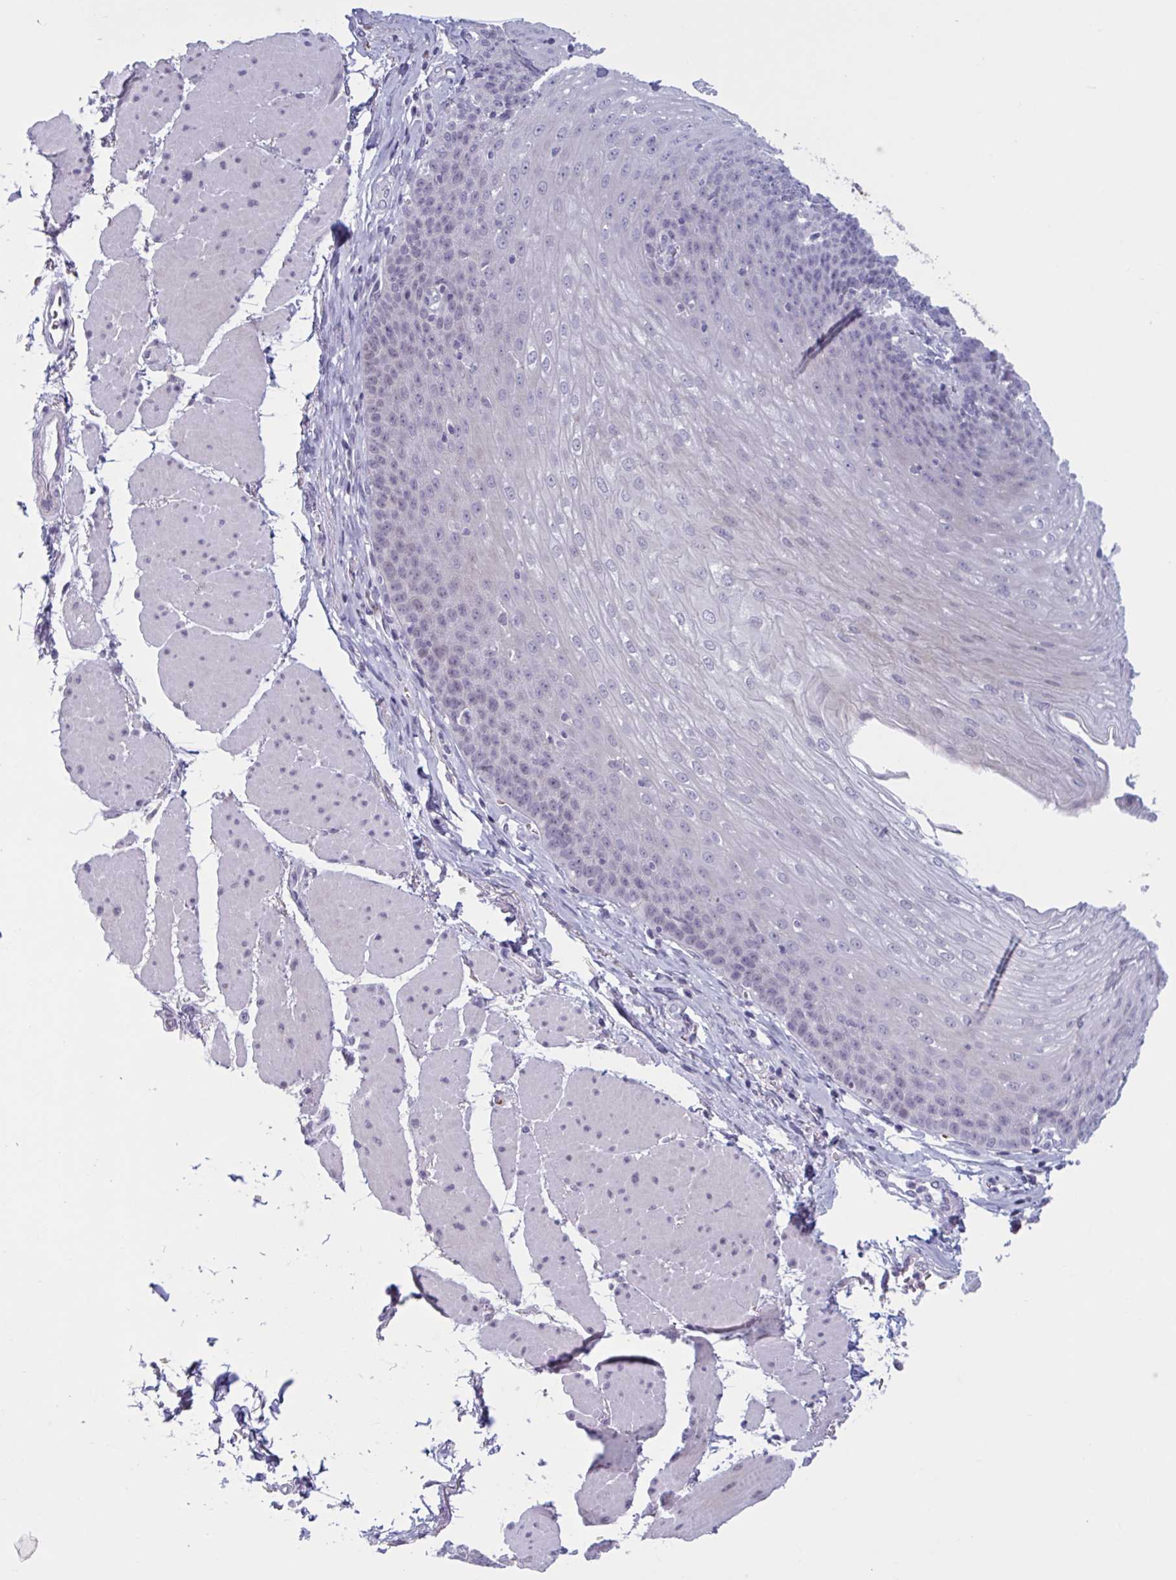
{"staining": {"intensity": "negative", "quantity": "none", "location": "none"}, "tissue": "esophagus", "cell_type": "Squamous epithelial cells", "image_type": "normal", "snomed": [{"axis": "morphology", "description": "Normal tissue, NOS"}, {"axis": "topography", "description": "Esophagus"}], "caption": "Normal esophagus was stained to show a protein in brown. There is no significant positivity in squamous epithelial cells. Nuclei are stained in blue.", "gene": "HSD11B2", "patient": {"sex": "female", "age": 81}}